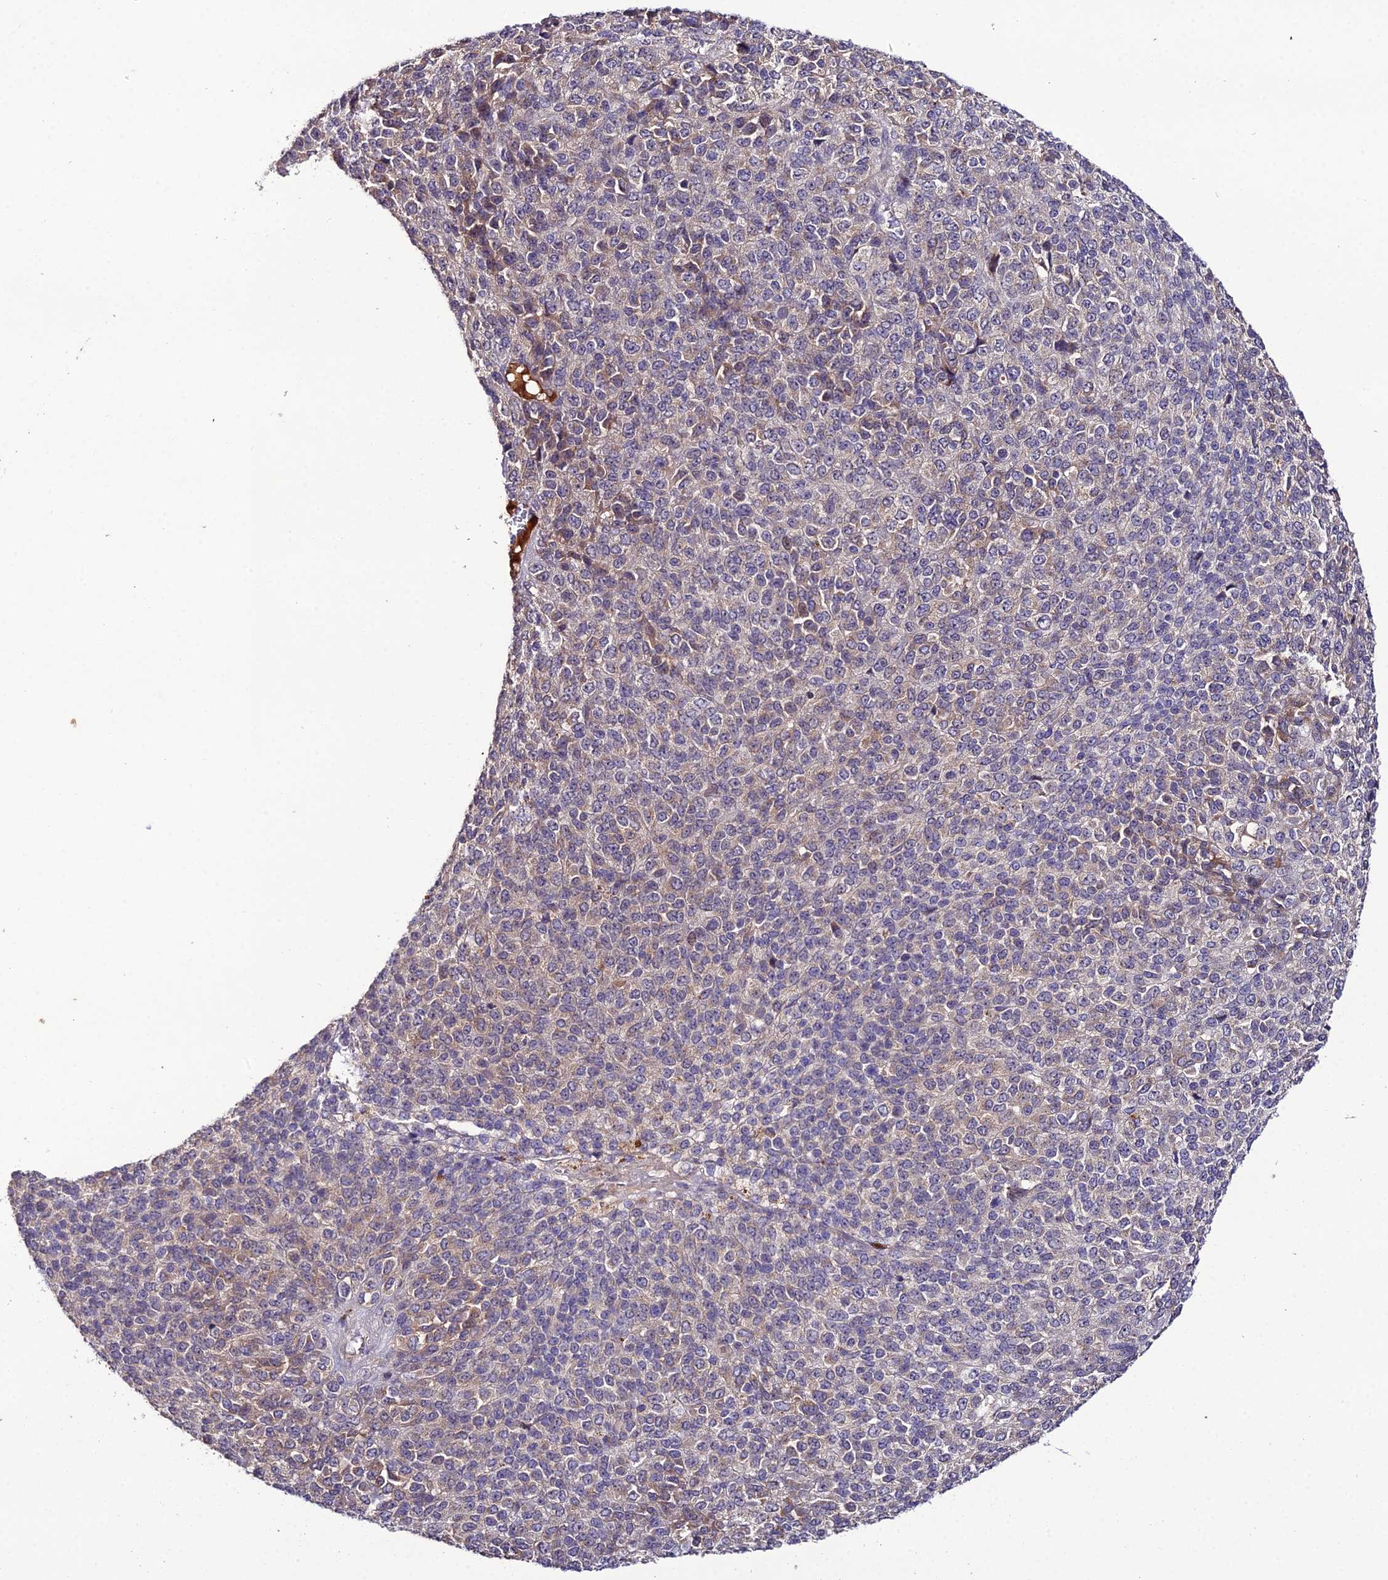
{"staining": {"intensity": "weak", "quantity": "<25%", "location": "cytoplasmic/membranous"}, "tissue": "melanoma", "cell_type": "Tumor cells", "image_type": "cancer", "snomed": [{"axis": "morphology", "description": "Malignant melanoma, Metastatic site"}, {"axis": "topography", "description": "Brain"}], "caption": "The micrograph demonstrates no staining of tumor cells in melanoma. (DAB (3,3'-diaminobenzidine) immunohistochemistry (IHC), high magnification).", "gene": "EID2", "patient": {"sex": "female", "age": 56}}